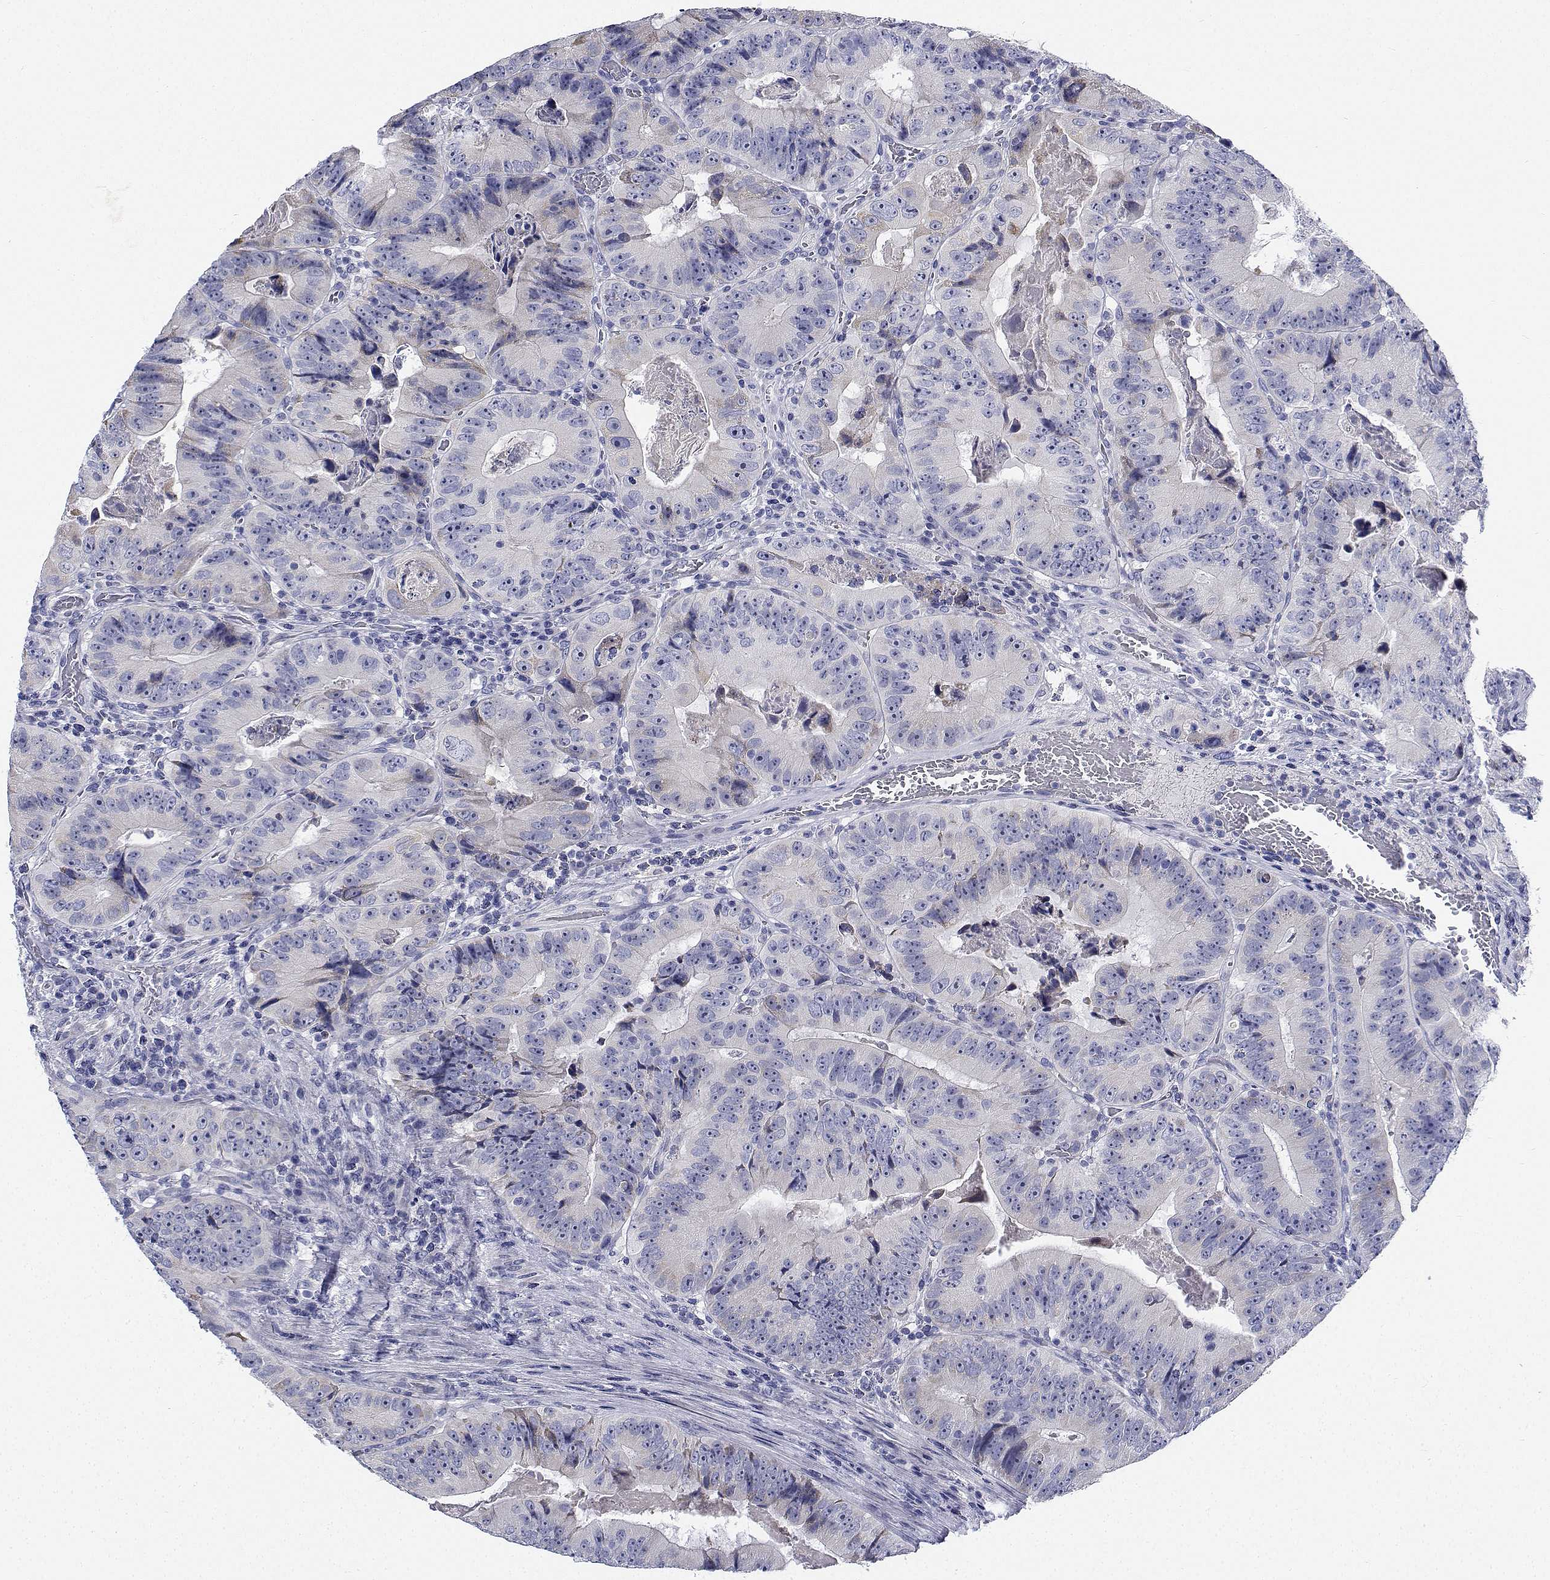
{"staining": {"intensity": "negative", "quantity": "none", "location": "none"}, "tissue": "colorectal cancer", "cell_type": "Tumor cells", "image_type": "cancer", "snomed": [{"axis": "morphology", "description": "Adenocarcinoma, NOS"}, {"axis": "topography", "description": "Colon"}], "caption": "IHC micrograph of neoplastic tissue: colorectal cancer (adenocarcinoma) stained with DAB (3,3'-diaminobenzidine) exhibits no significant protein expression in tumor cells.", "gene": "CDHR3", "patient": {"sex": "female", "age": 86}}